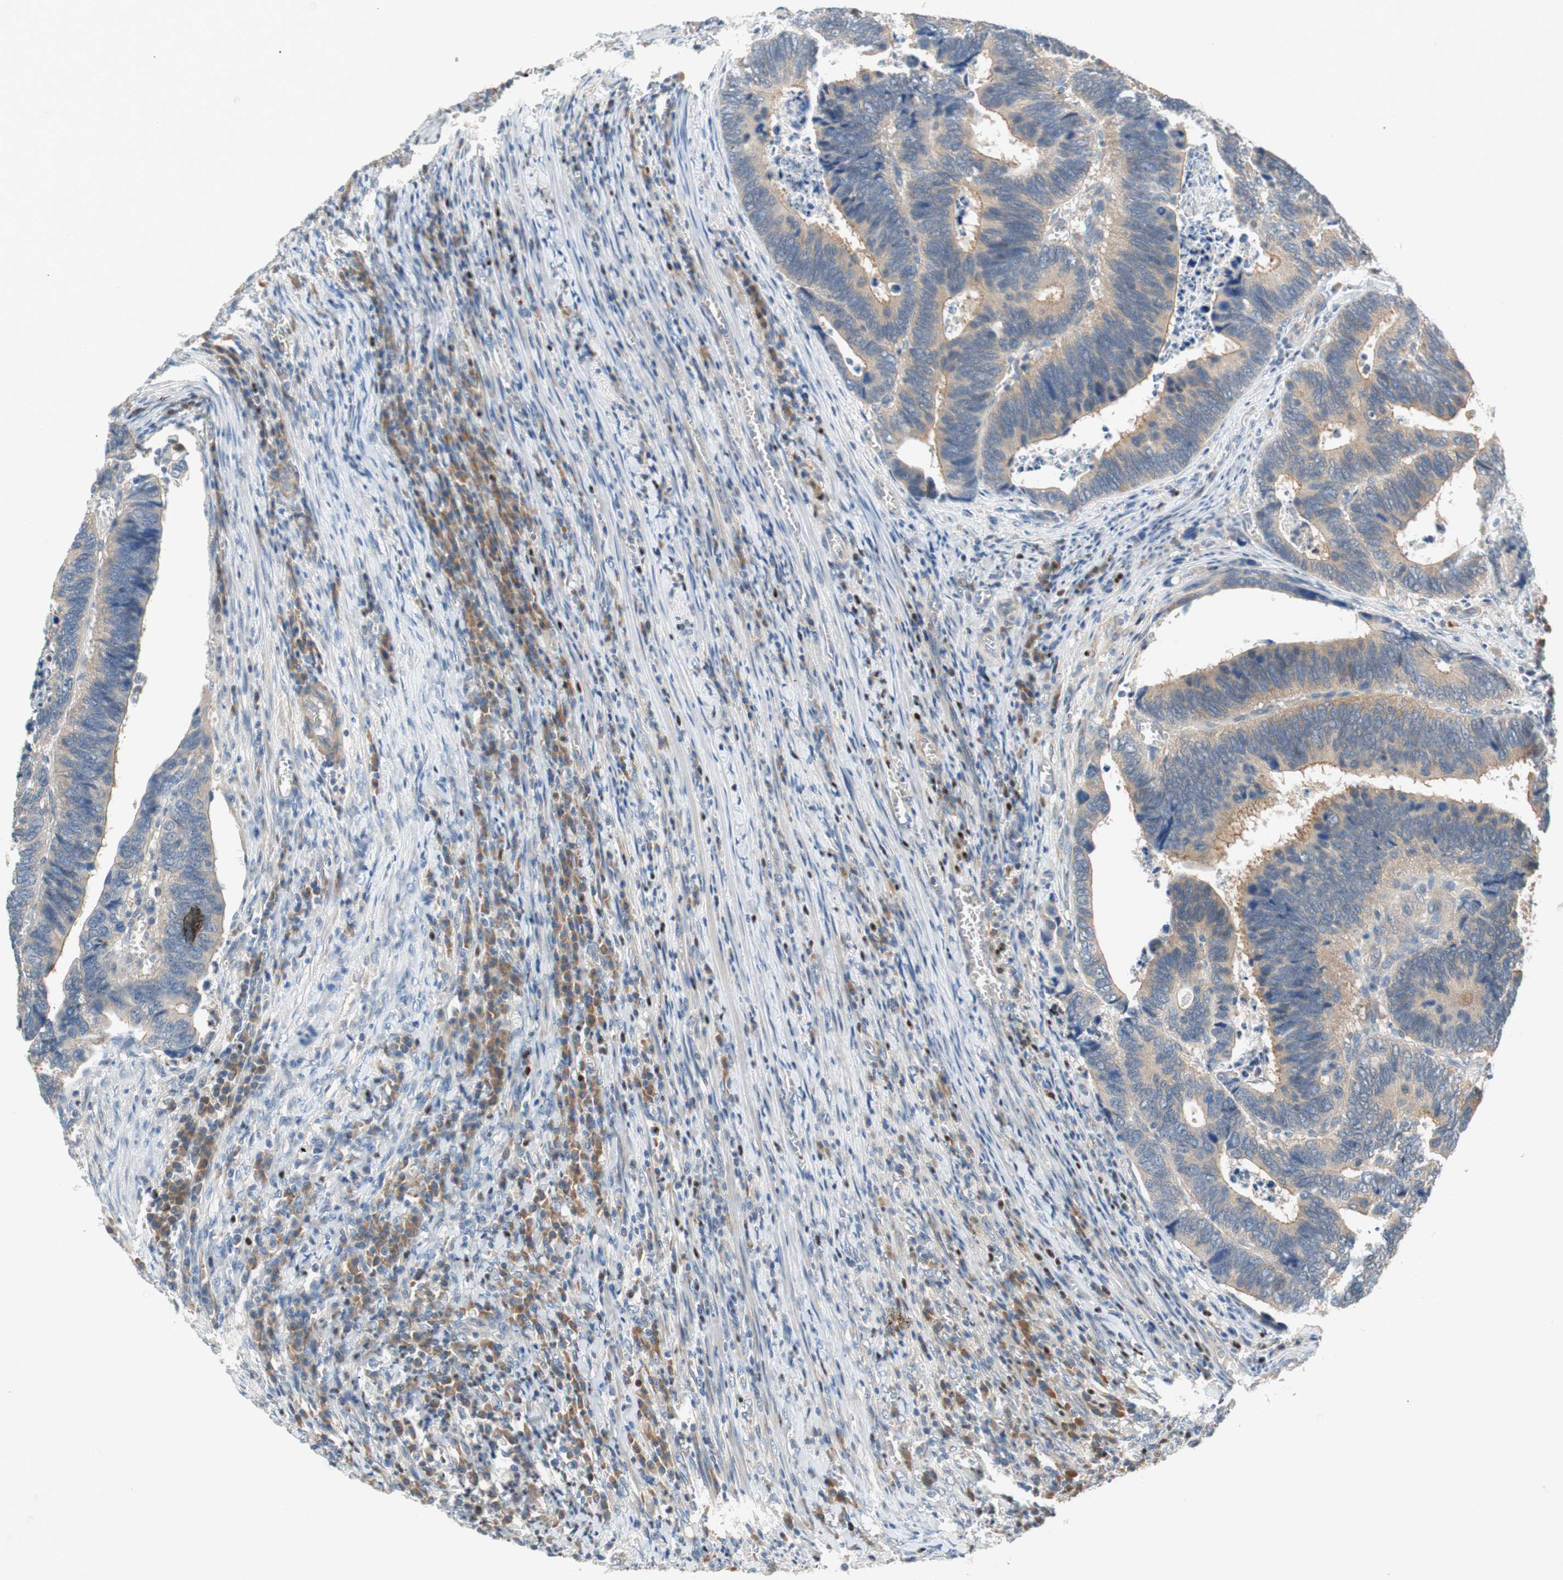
{"staining": {"intensity": "moderate", "quantity": ">75%", "location": "cytoplasmic/membranous"}, "tissue": "colorectal cancer", "cell_type": "Tumor cells", "image_type": "cancer", "snomed": [{"axis": "morphology", "description": "Adenocarcinoma, NOS"}, {"axis": "topography", "description": "Colon"}], "caption": "Protein expression by IHC shows moderate cytoplasmic/membranous expression in about >75% of tumor cells in colorectal adenocarcinoma.", "gene": "PCK1", "patient": {"sex": "male", "age": 72}}